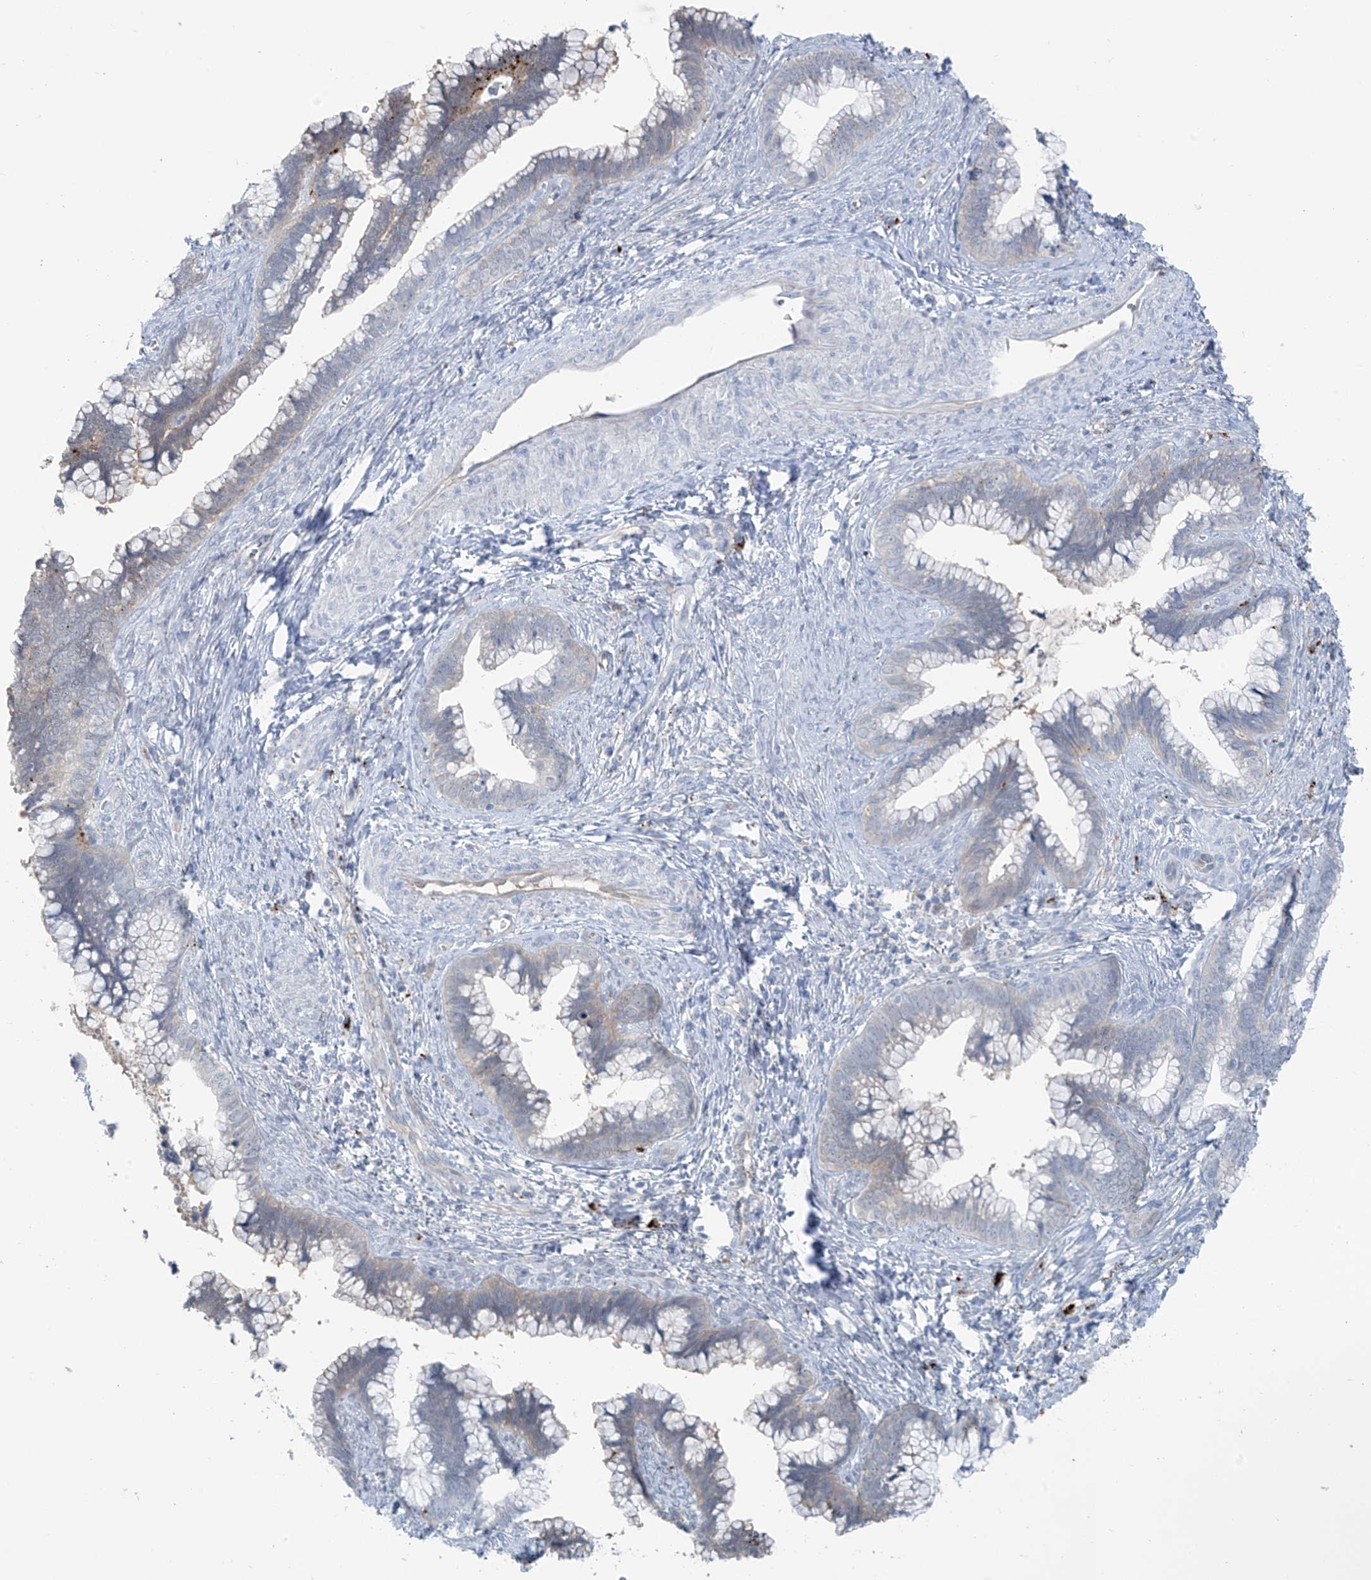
{"staining": {"intensity": "strong", "quantity": "<25%", "location": "cytoplasmic/membranous"}, "tissue": "cervical cancer", "cell_type": "Tumor cells", "image_type": "cancer", "snomed": [{"axis": "morphology", "description": "Adenocarcinoma, NOS"}, {"axis": "topography", "description": "Cervix"}], "caption": "IHC photomicrograph of neoplastic tissue: human cervical adenocarcinoma stained using immunohistochemistry exhibits medium levels of strong protein expression localized specifically in the cytoplasmic/membranous of tumor cells, appearing as a cytoplasmic/membranous brown color.", "gene": "ZNF793", "patient": {"sex": "female", "age": 44}}